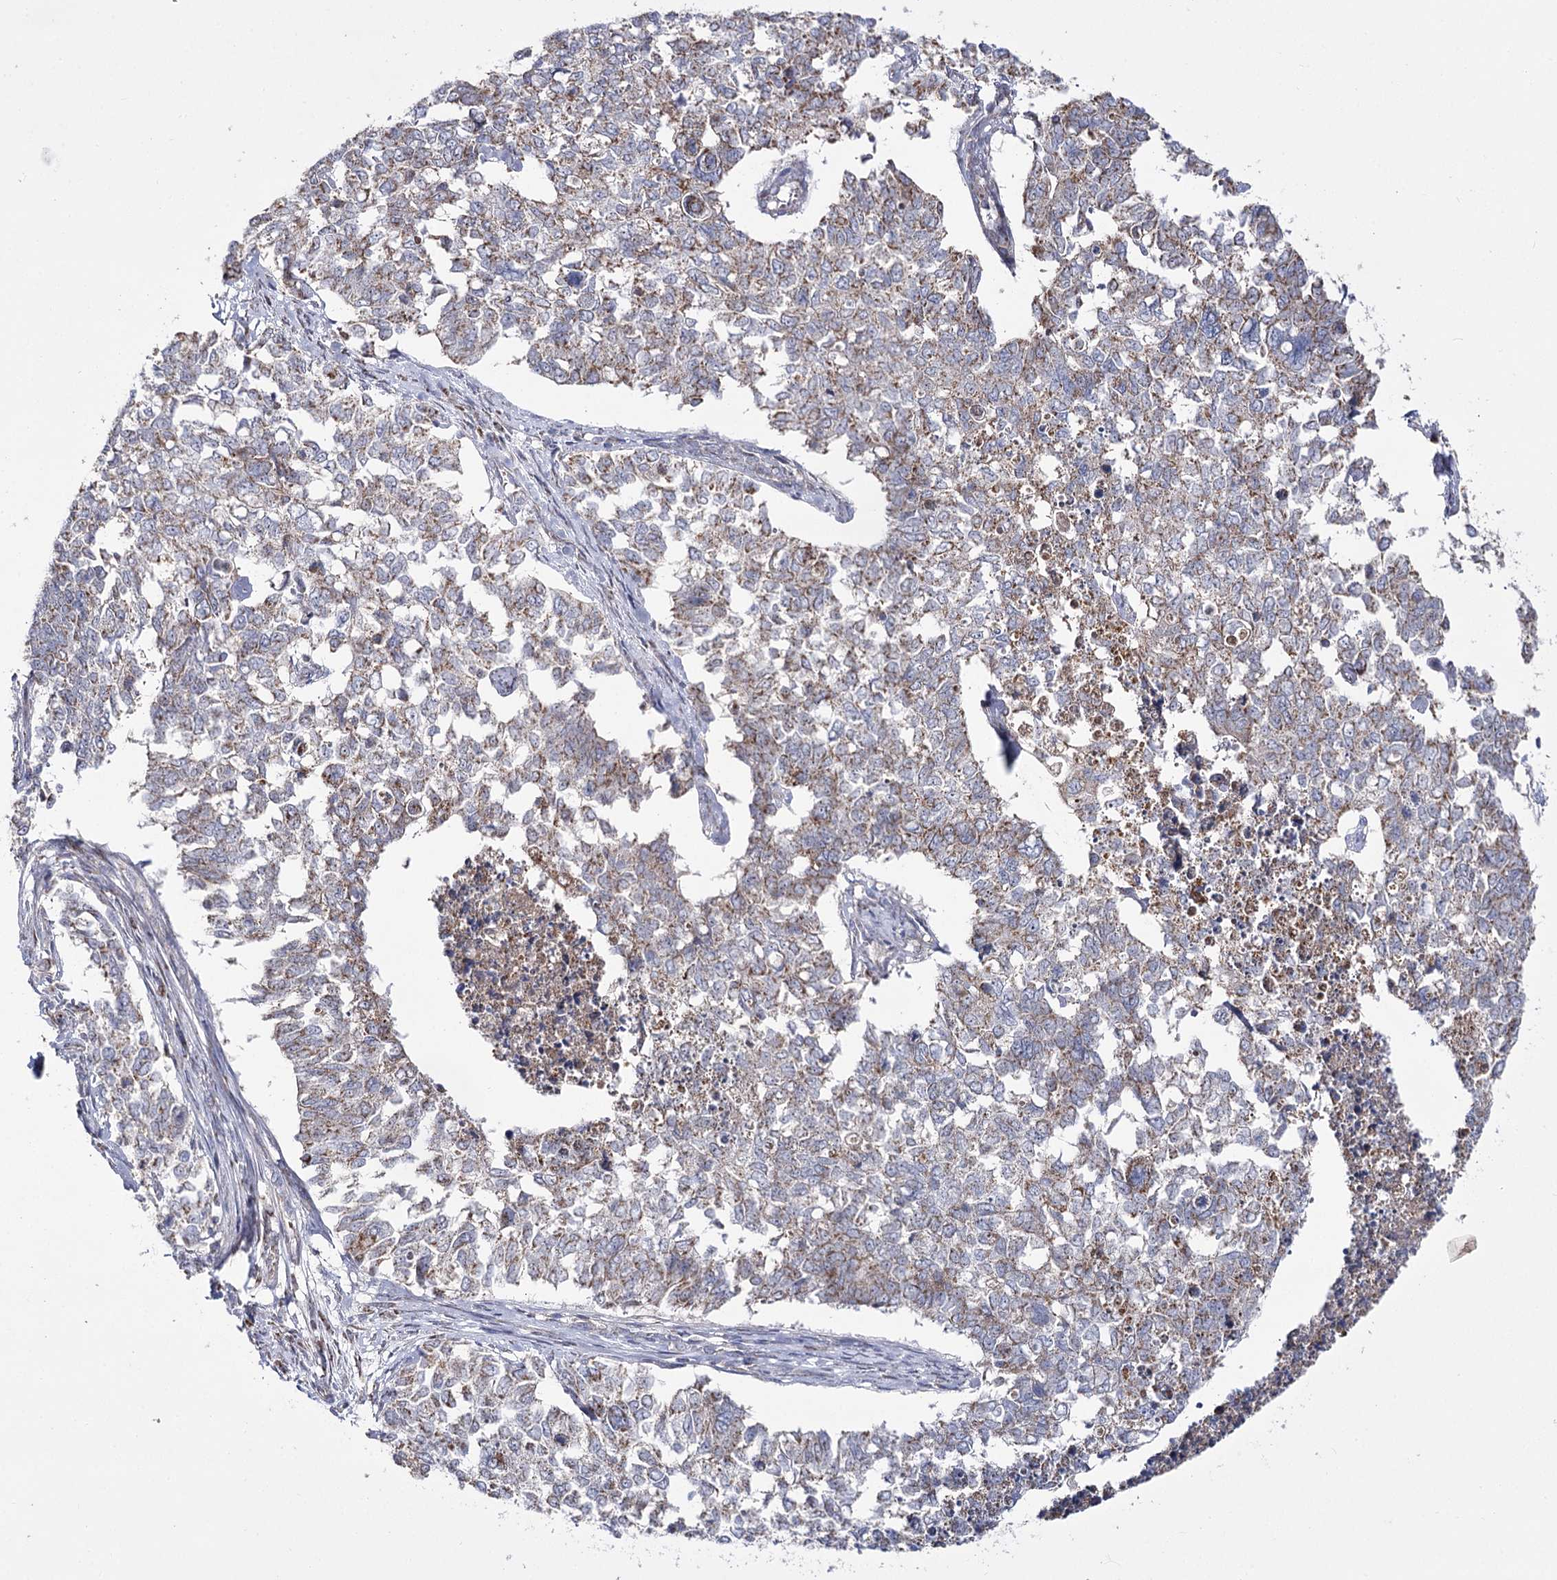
{"staining": {"intensity": "moderate", "quantity": ">75%", "location": "cytoplasmic/membranous"}, "tissue": "cervical cancer", "cell_type": "Tumor cells", "image_type": "cancer", "snomed": [{"axis": "morphology", "description": "Squamous cell carcinoma, NOS"}, {"axis": "topography", "description": "Cervix"}], "caption": "Immunohistochemistry (IHC) of human cervical cancer exhibits medium levels of moderate cytoplasmic/membranous positivity in about >75% of tumor cells. The protein is shown in brown color, while the nuclei are stained blue.", "gene": "NADK2", "patient": {"sex": "female", "age": 63}}